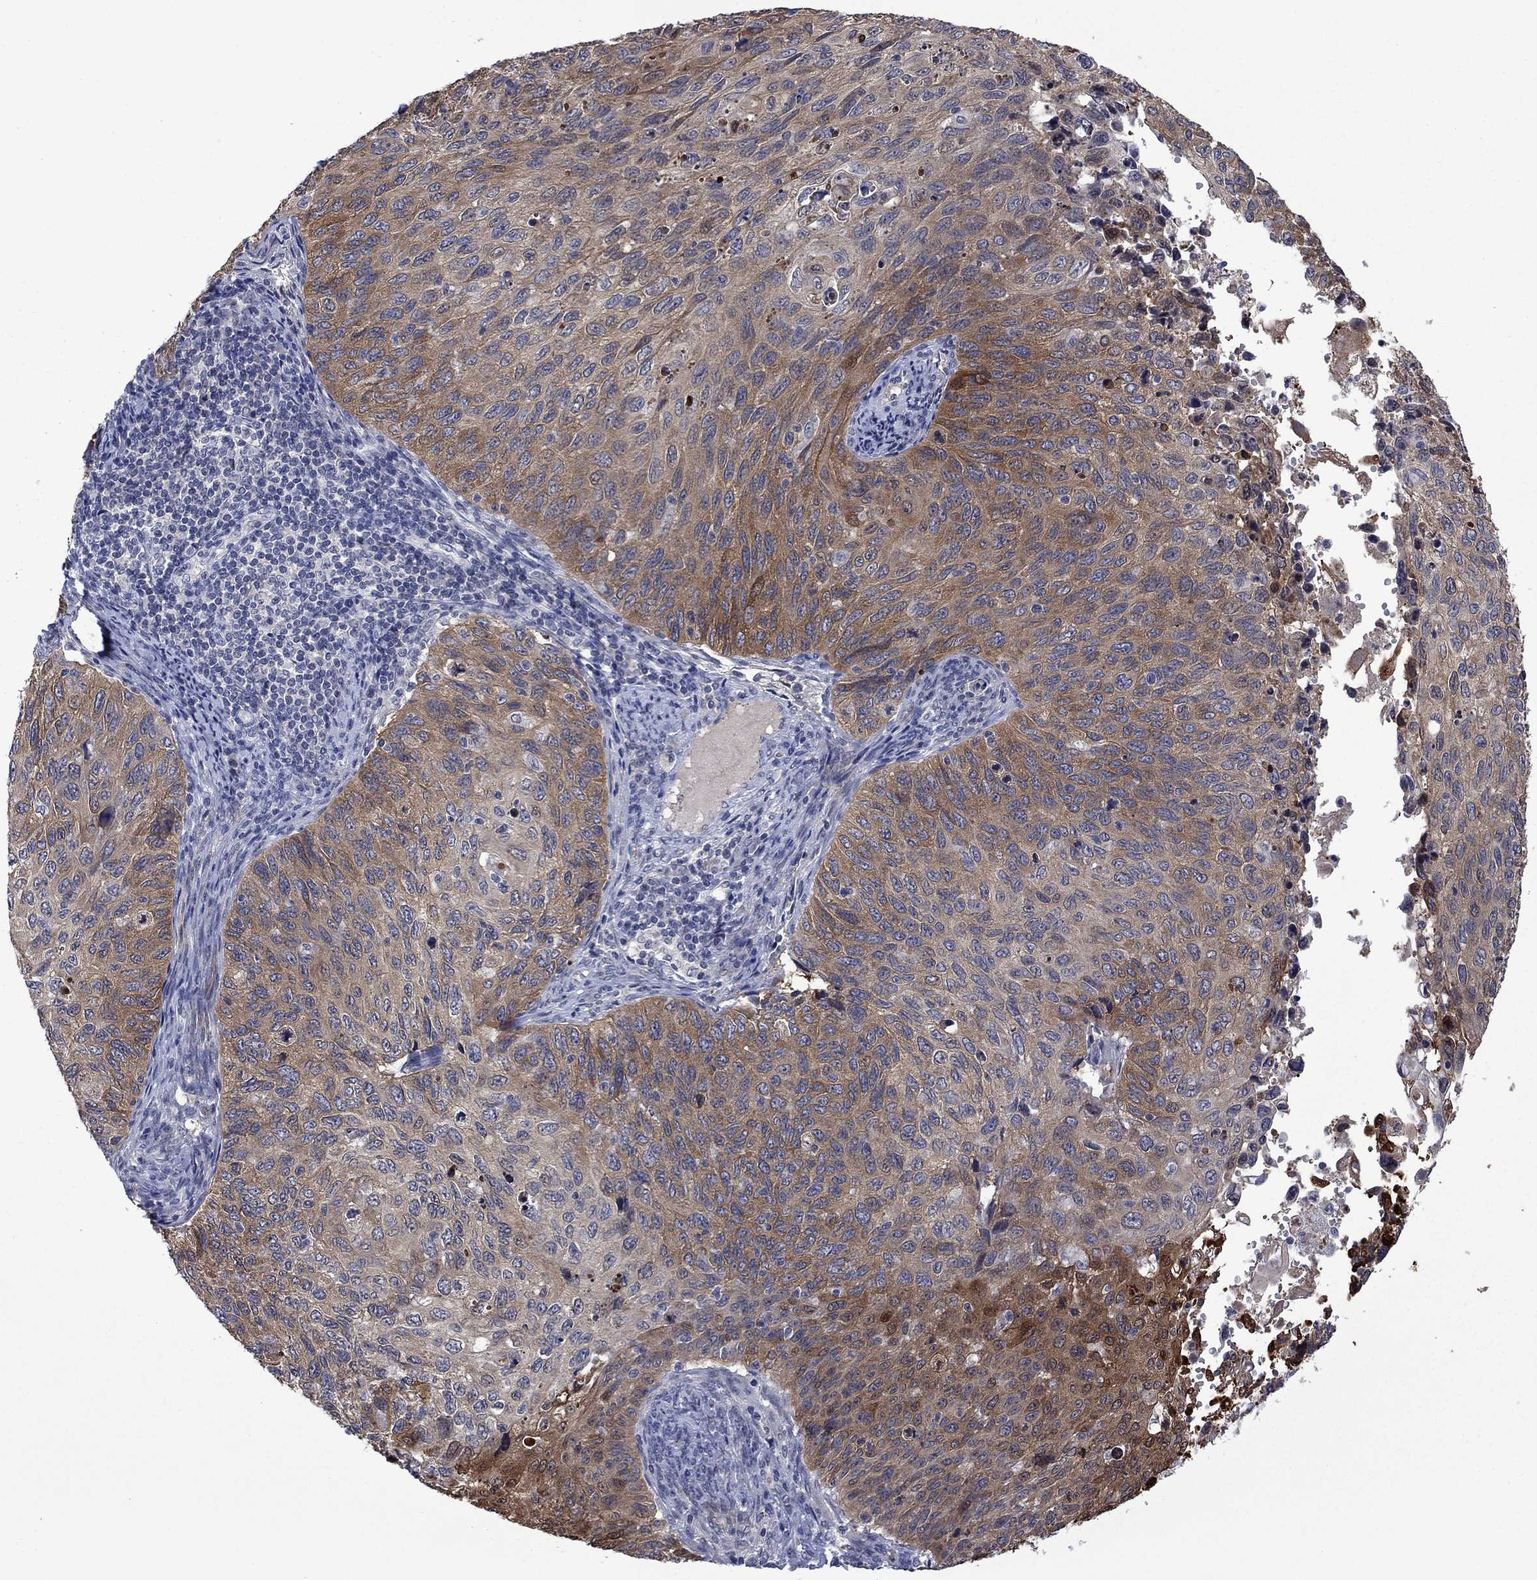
{"staining": {"intensity": "strong", "quantity": "25%-75%", "location": "cytoplasmic/membranous"}, "tissue": "cervical cancer", "cell_type": "Tumor cells", "image_type": "cancer", "snomed": [{"axis": "morphology", "description": "Squamous cell carcinoma, NOS"}, {"axis": "topography", "description": "Cervix"}], "caption": "Protein expression analysis of squamous cell carcinoma (cervical) displays strong cytoplasmic/membranous staining in approximately 25%-75% of tumor cells.", "gene": "AGL", "patient": {"sex": "female", "age": 70}}